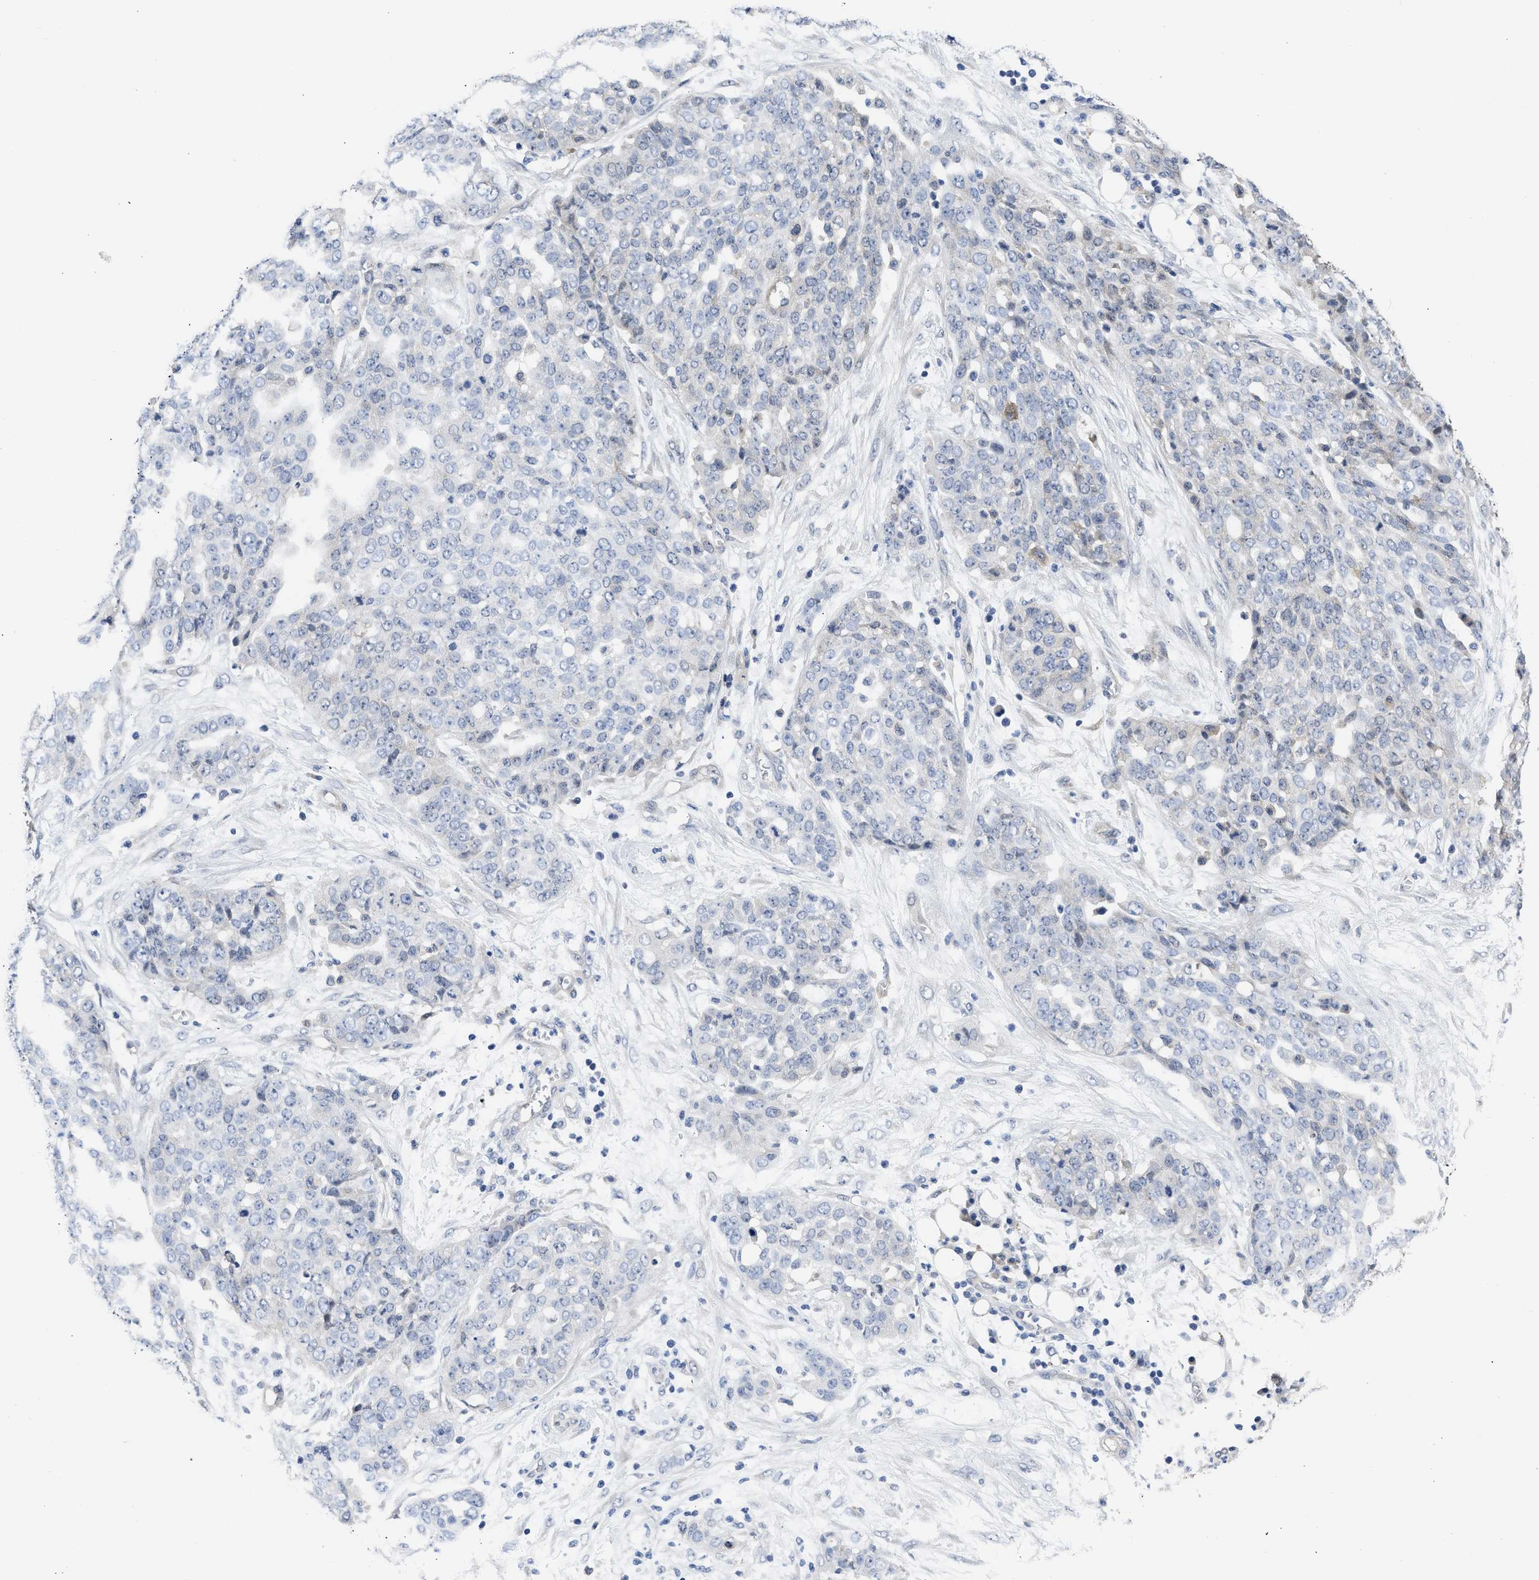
{"staining": {"intensity": "negative", "quantity": "none", "location": "none"}, "tissue": "ovarian cancer", "cell_type": "Tumor cells", "image_type": "cancer", "snomed": [{"axis": "morphology", "description": "Cystadenocarcinoma, serous, NOS"}, {"axis": "topography", "description": "Soft tissue"}, {"axis": "topography", "description": "Ovary"}], "caption": "DAB (3,3'-diaminobenzidine) immunohistochemical staining of ovarian serous cystadenocarcinoma reveals no significant positivity in tumor cells. (DAB IHC visualized using brightfield microscopy, high magnification).", "gene": "XPO5", "patient": {"sex": "female", "age": 57}}